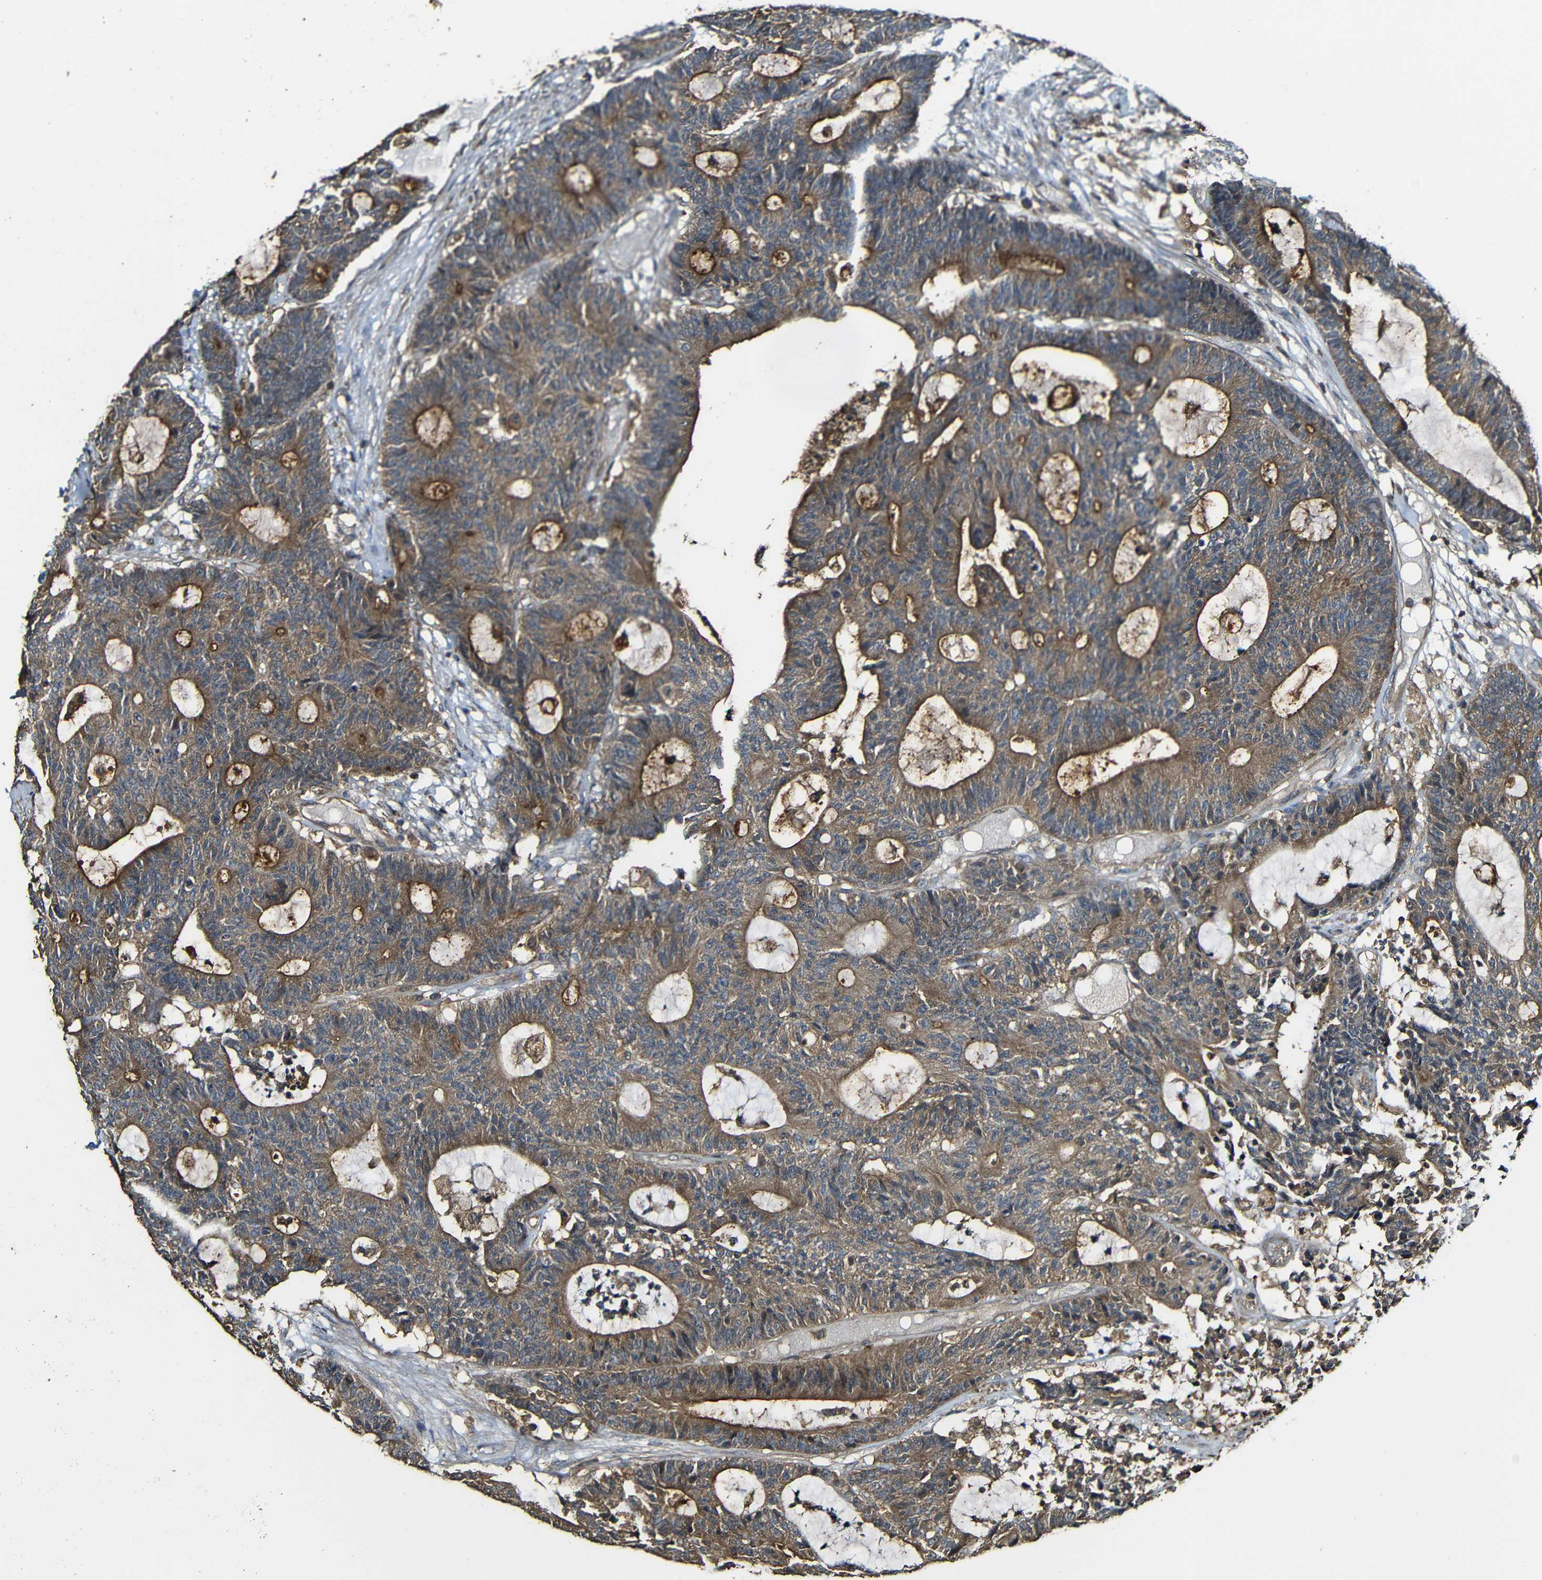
{"staining": {"intensity": "moderate", "quantity": ">75%", "location": "cytoplasmic/membranous"}, "tissue": "colorectal cancer", "cell_type": "Tumor cells", "image_type": "cancer", "snomed": [{"axis": "morphology", "description": "Adenocarcinoma, NOS"}, {"axis": "topography", "description": "Colon"}], "caption": "A high-resolution image shows immunohistochemistry (IHC) staining of colorectal cancer, which demonstrates moderate cytoplasmic/membranous expression in about >75% of tumor cells.", "gene": "CASP8", "patient": {"sex": "female", "age": 84}}